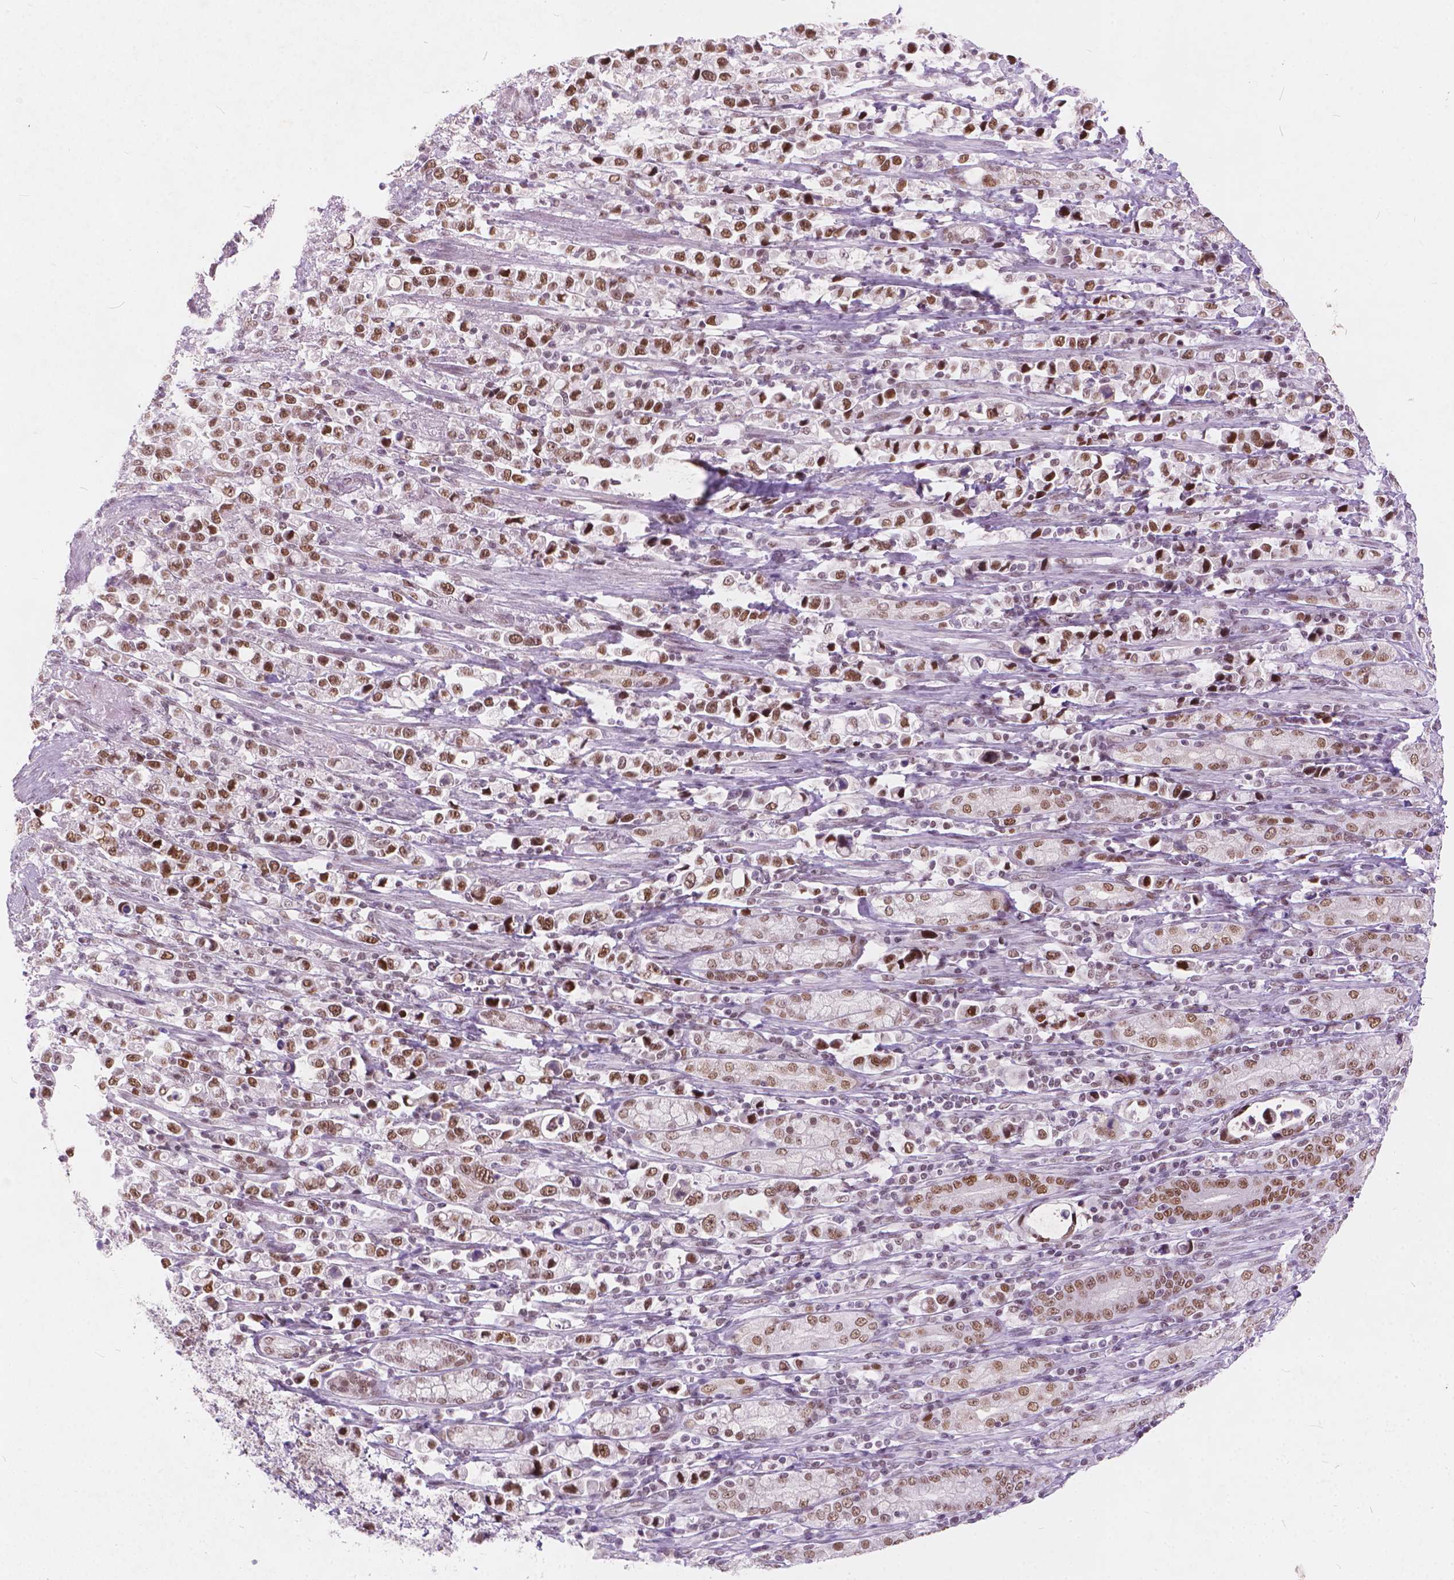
{"staining": {"intensity": "moderate", "quantity": ">75%", "location": "nuclear"}, "tissue": "stomach cancer", "cell_type": "Tumor cells", "image_type": "cancer", "snomed": [{"axis": "morphology", "description": "Adenocarcinoma, NOS"}, {"axis": "topography", "description": "Stomach"}], "caption": "There is medium levels of moderate nuclear positivity in tumor cells of adenocarcinoma (stomach), as demonstrated by immunohistochemical staining (brown color).", "gene": "FAM53A", "patient": {"sex": "male", "age": 63}}